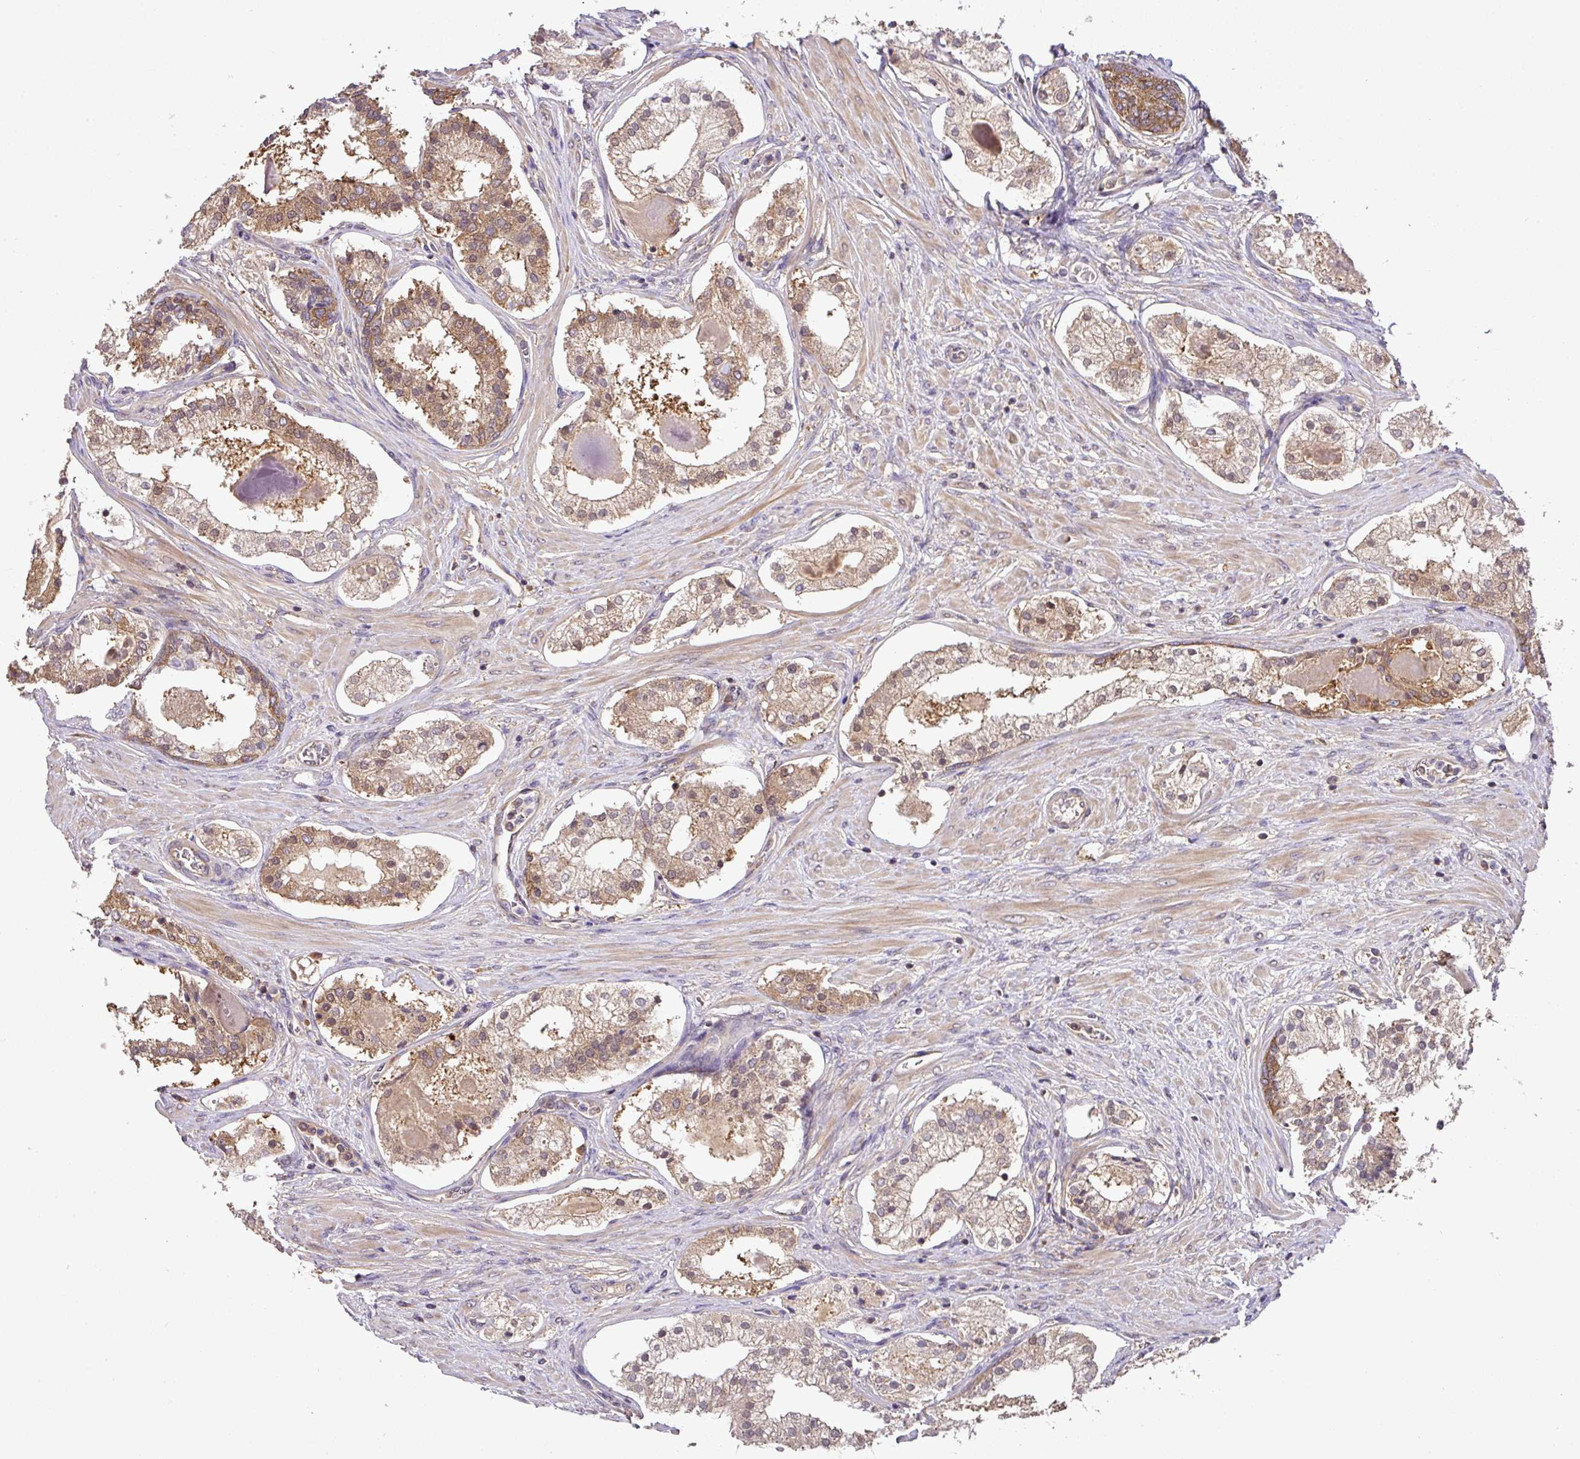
{"staining": {"intensity": "moderate", "quantity": ">75%", "location": "cytoplasmic/membranous"}, "tissue": "prostate cancer", "cell_type": "Tumor cells", "image_type": "cancer", "snomed": [{"axis": "morphology", "description": "Adenocarcinoma, Low grade"}, {"axis": "topography", "description": "Prostate"}], "caption": "Immunohistochemistry (IHC) photomicrograph of human prostate cancer (adenocarcinoma (low-grade)) stained for a protein (brown), which shows medium levels of moderate cytoplasmic/membranous expression in about >75% of tumor cells.", "gene": "GSPT1", "patient": {"sex": "male", "age": 59}}